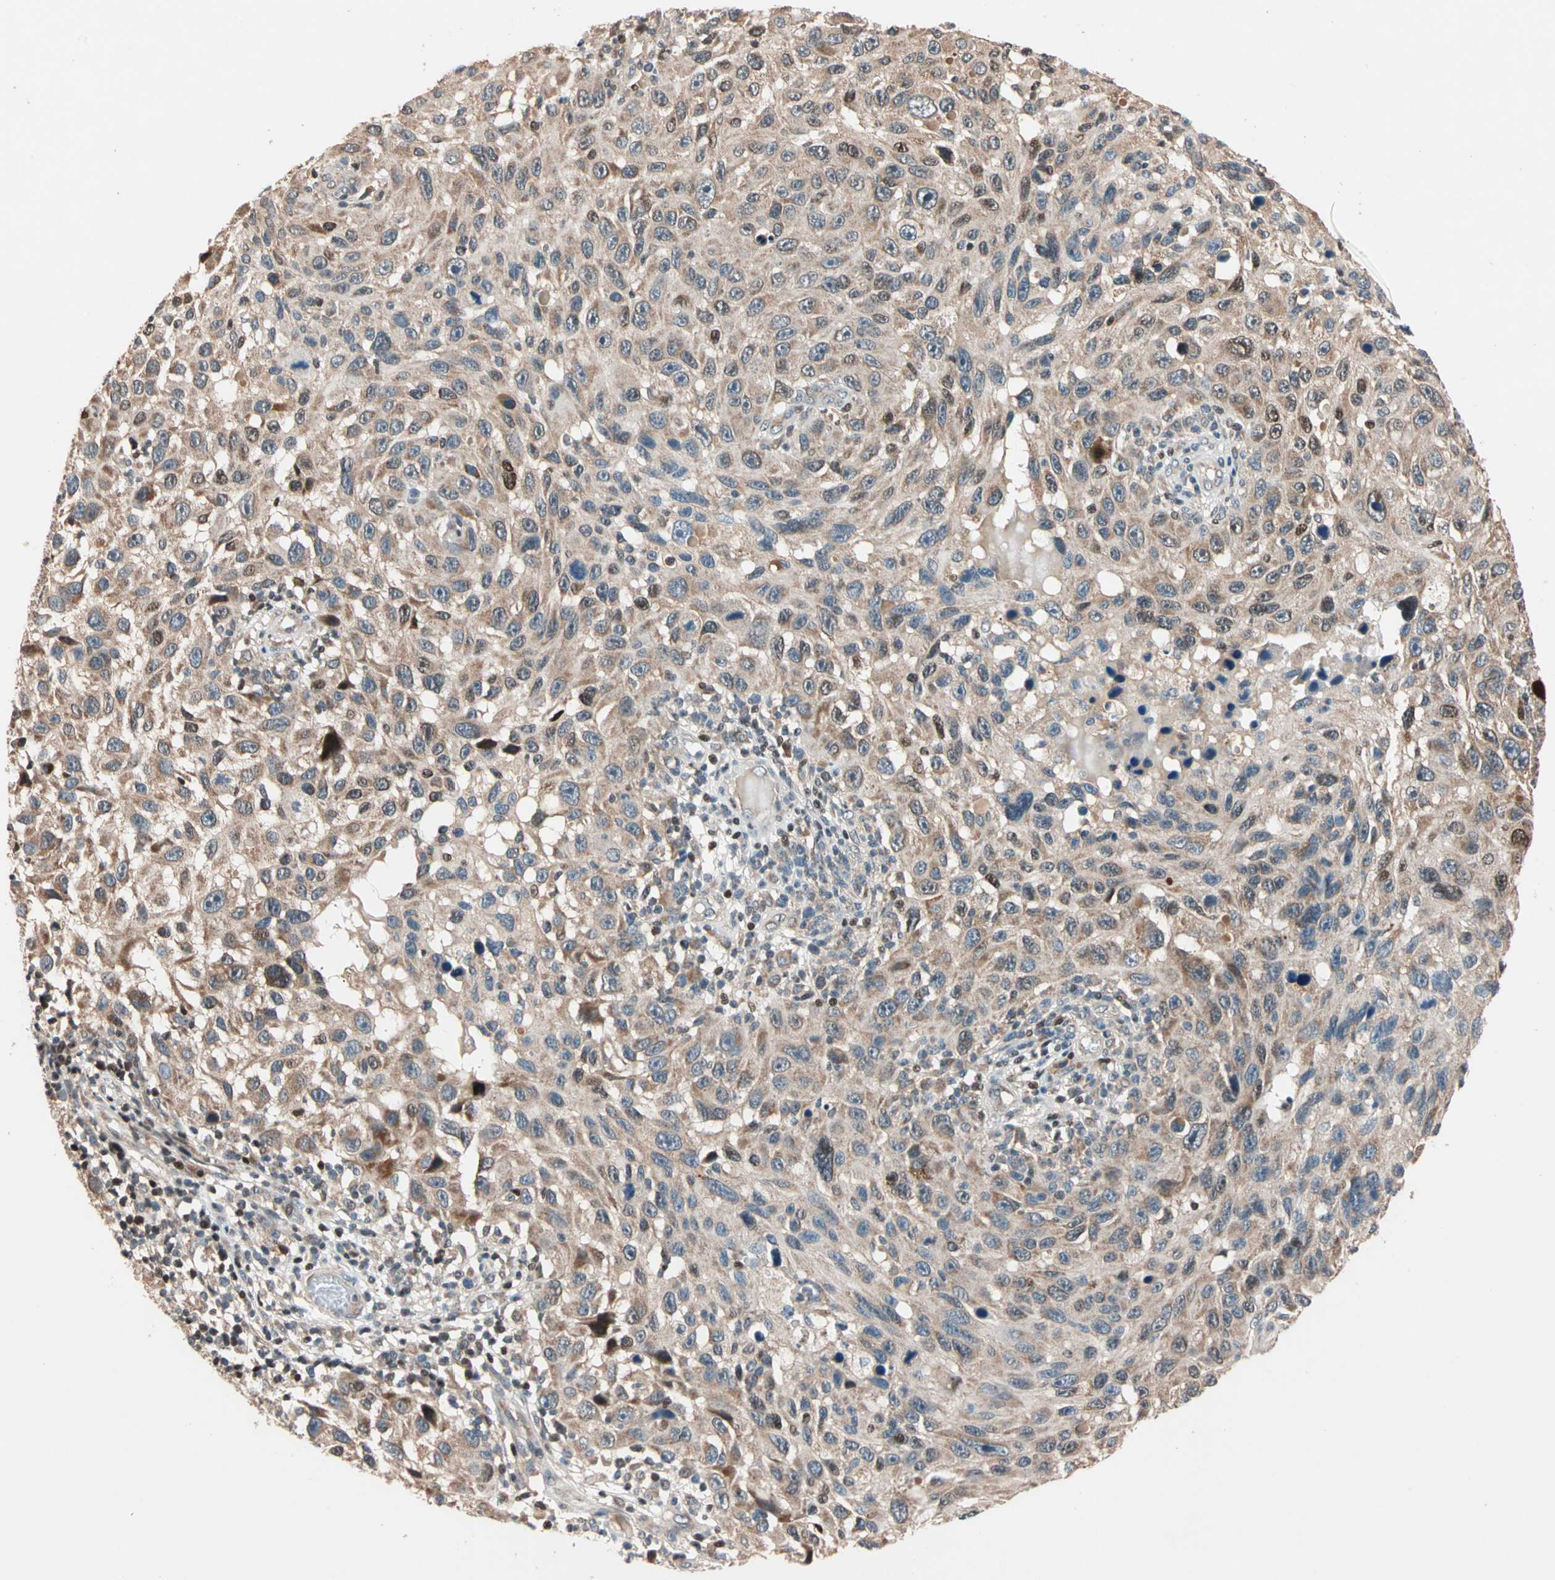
{"staining": {"intensity": "moderate", "quantity": ">75%", "location": "cytoplasmic/membranous"}, "tissue": "melanoma", "cell_type": "Tumor cells", "image_type": "cancer", "snomed": [{"axis": "morphology", "description": "Malignant melanoma, NOS"}, {"axis": "topography", "description": "Skin"}], "caption": "Immunohistochemistry (IHC) (DAB (3,3'-diaminobenzidine)) staining of human melanoma exhibits moderate cytoplasmic/membranous protein expression in approximately >75% of tumor cells.", "gene": "HECW1", "patient": {"sex": "male", "age": 53}}